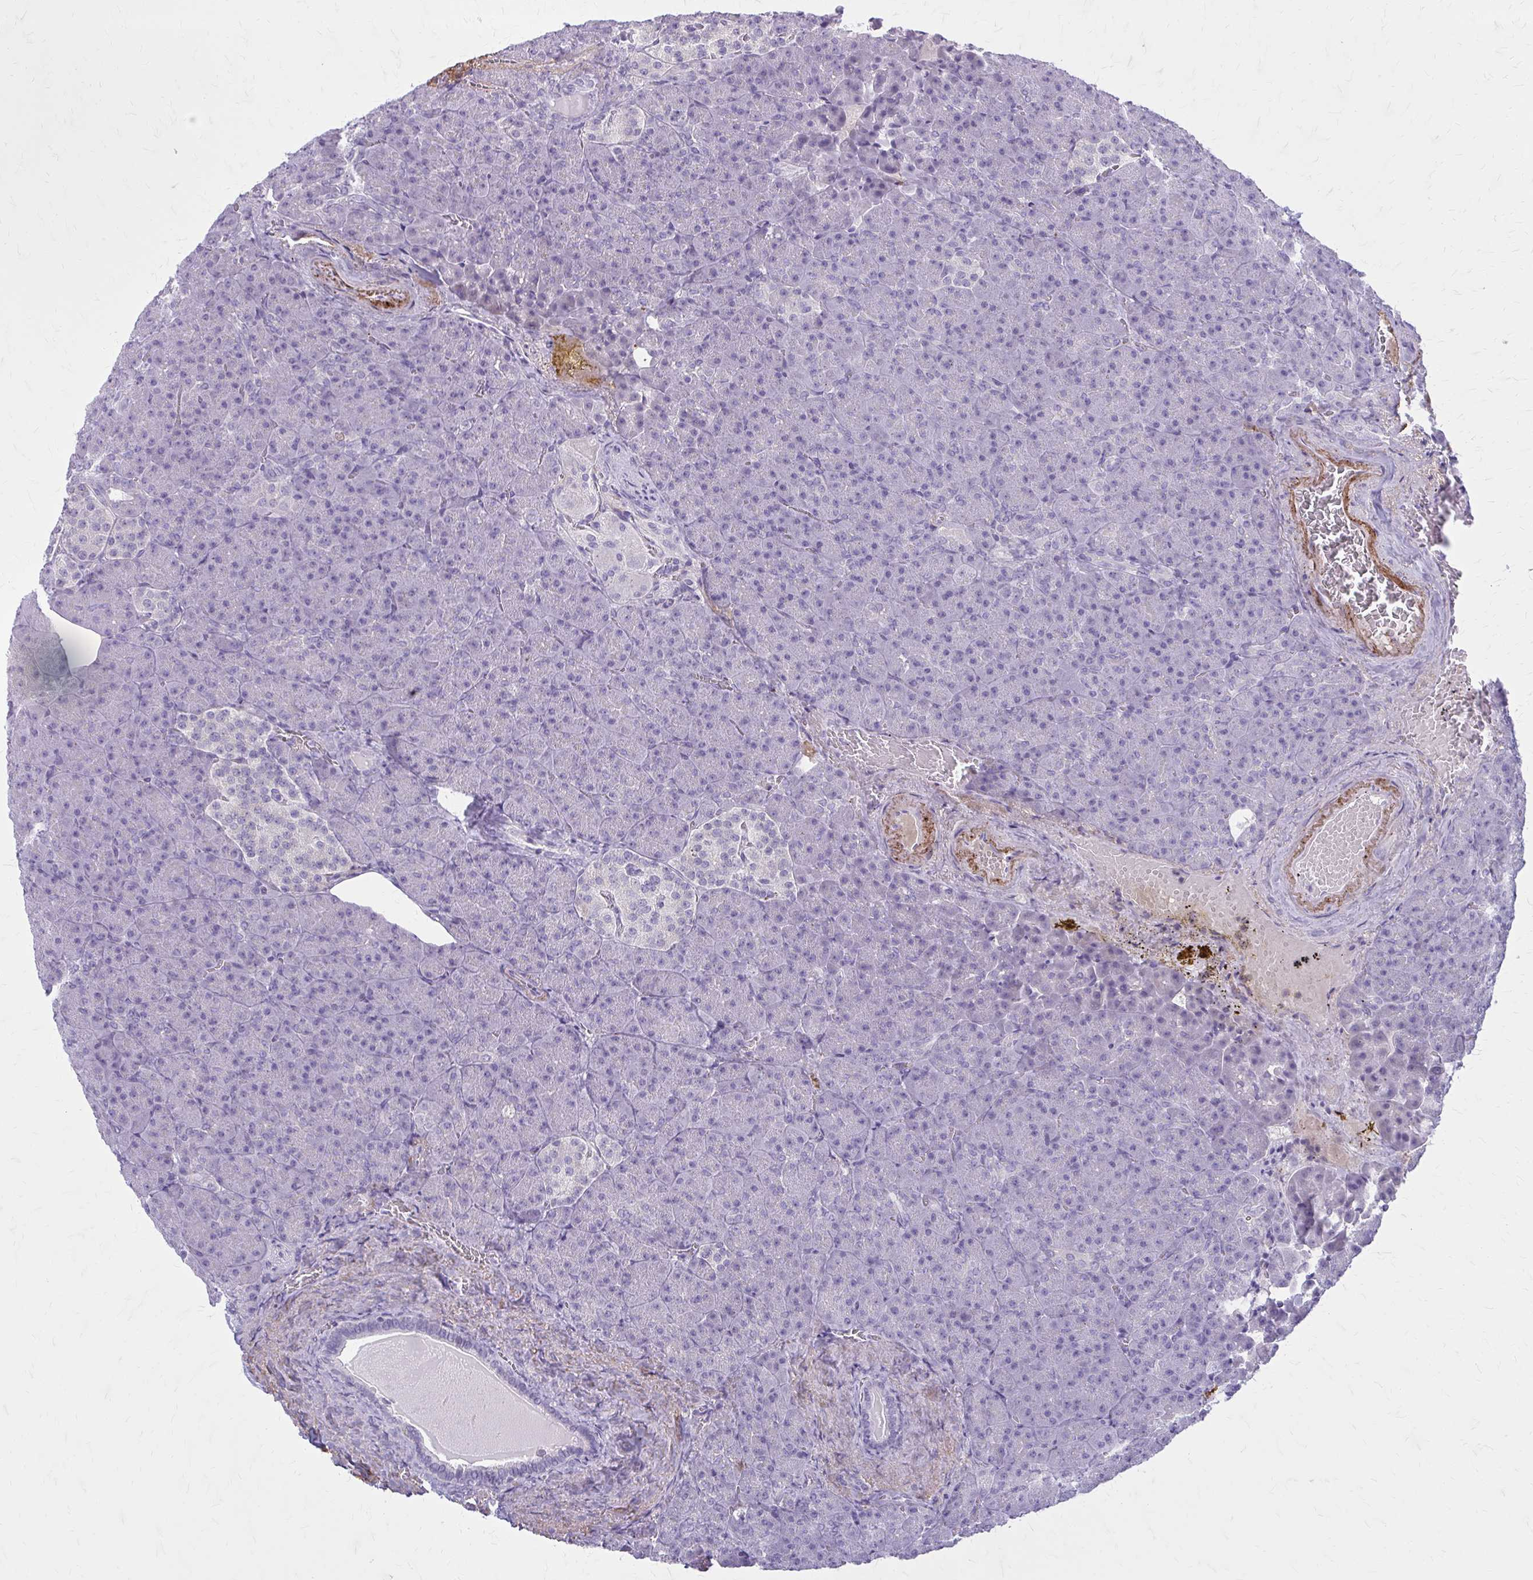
{"staining": {"intensity": "negative", "quantity": "none", "location": "none"}, "tissue": "pancreas", "cell_type": "Exocrine glandular cells", "image_type": "normal", "snomed": [{"axis": "morphology", "description": "Normal tissue, NOS"}, {"axis": "topography", "description": "Pancreas"}], "caption": "IHC of normal pancreas demonstrates no positivity in exocrine glandular cells. (Stains: DAB (3,3'-diaminobenzidine) immunohistochemistry (IHC) with hematoxylin counter stain, Microscopy: brightfield microscopy at high magnification).", "gene": "SERPIND1", "patient": {"sex": "female", "age": 74}}